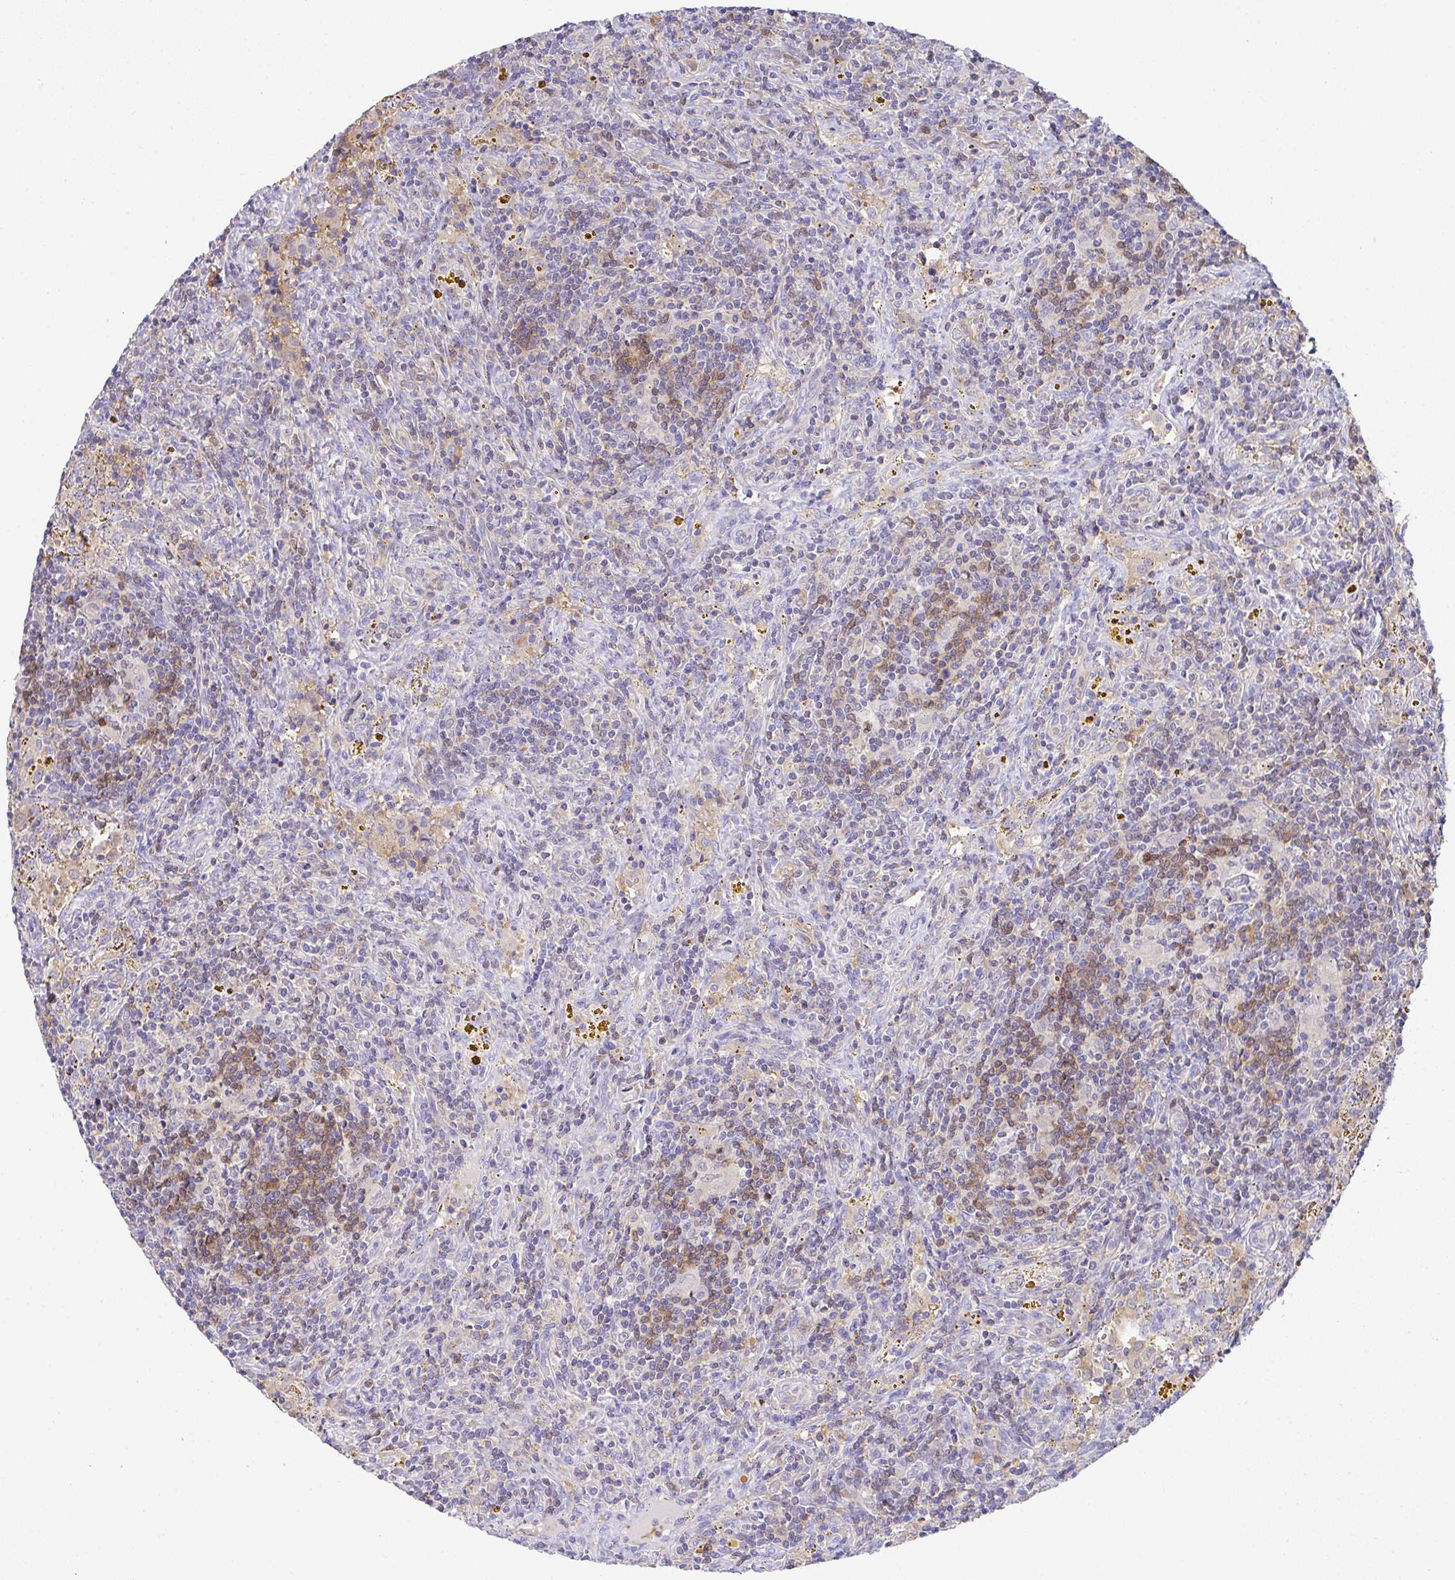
{"staining": {"intensity": "moderate", "quantity": "25%-75%", "location": "cytoplasmic/membranous"}, "tissue": "lymphoma", "cell_type": "Tumor cells", "image_type": "cancer", "snomed": [{"axis": "morphology", "description": "Malignant lymphoma, non-Hodgkin's type, Low grade"}, {"axis": "topography", "description": "Spleen"}], "caption": "IHC photomicrograph of malignant lymphoma, non-Hodgkin's type (low-grade) stained for a protein (brown), which exhibits medium levels of moderate cytoplasmic/membranous staining in approximately 25%-75% of tumor cells.", "gene": "TNFAIP8", "patient": {"sex": "female", "age": 70}}